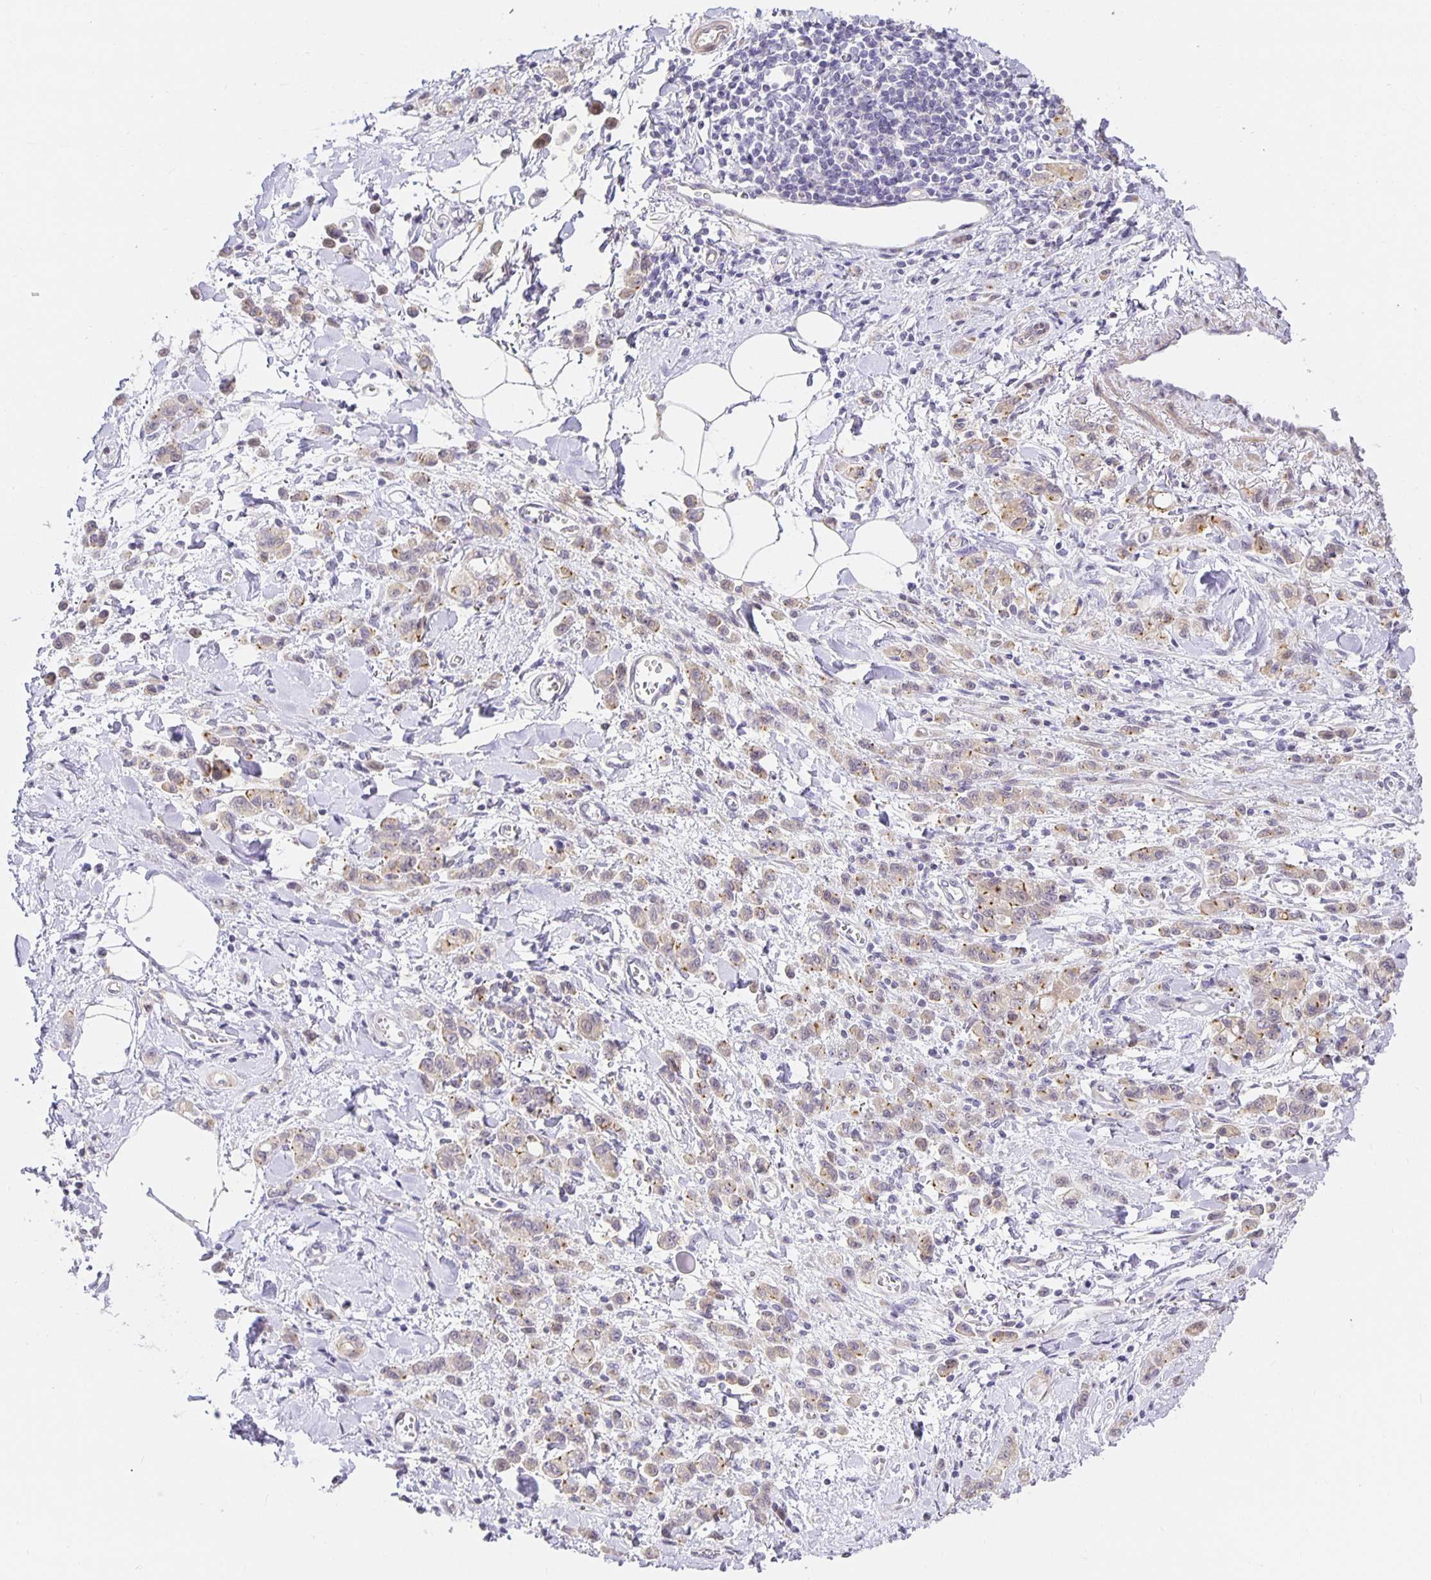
{"staining": {"intensity": "moderate", "quantity": "<25%", "location": "cytoplasmic/membranous"}, "tissue": "stomach cancer", "cell_type": "Tumor cells", "image_type": "cancer", "snomed": [{"axis": "morphology", "description": "Adenocarcinoma, NOS"}, {"axis": "topography", "description": "Stomach"}], "caption": "About <25% of tumor cells in stomach cancer (adenocarcinoma) reveal moderate cytoplasmic/membranous protein staining as visualized by brown immunohistochemical staining.", "gene": "TJP3", "patient": {"sex": "male", "age": 77}}